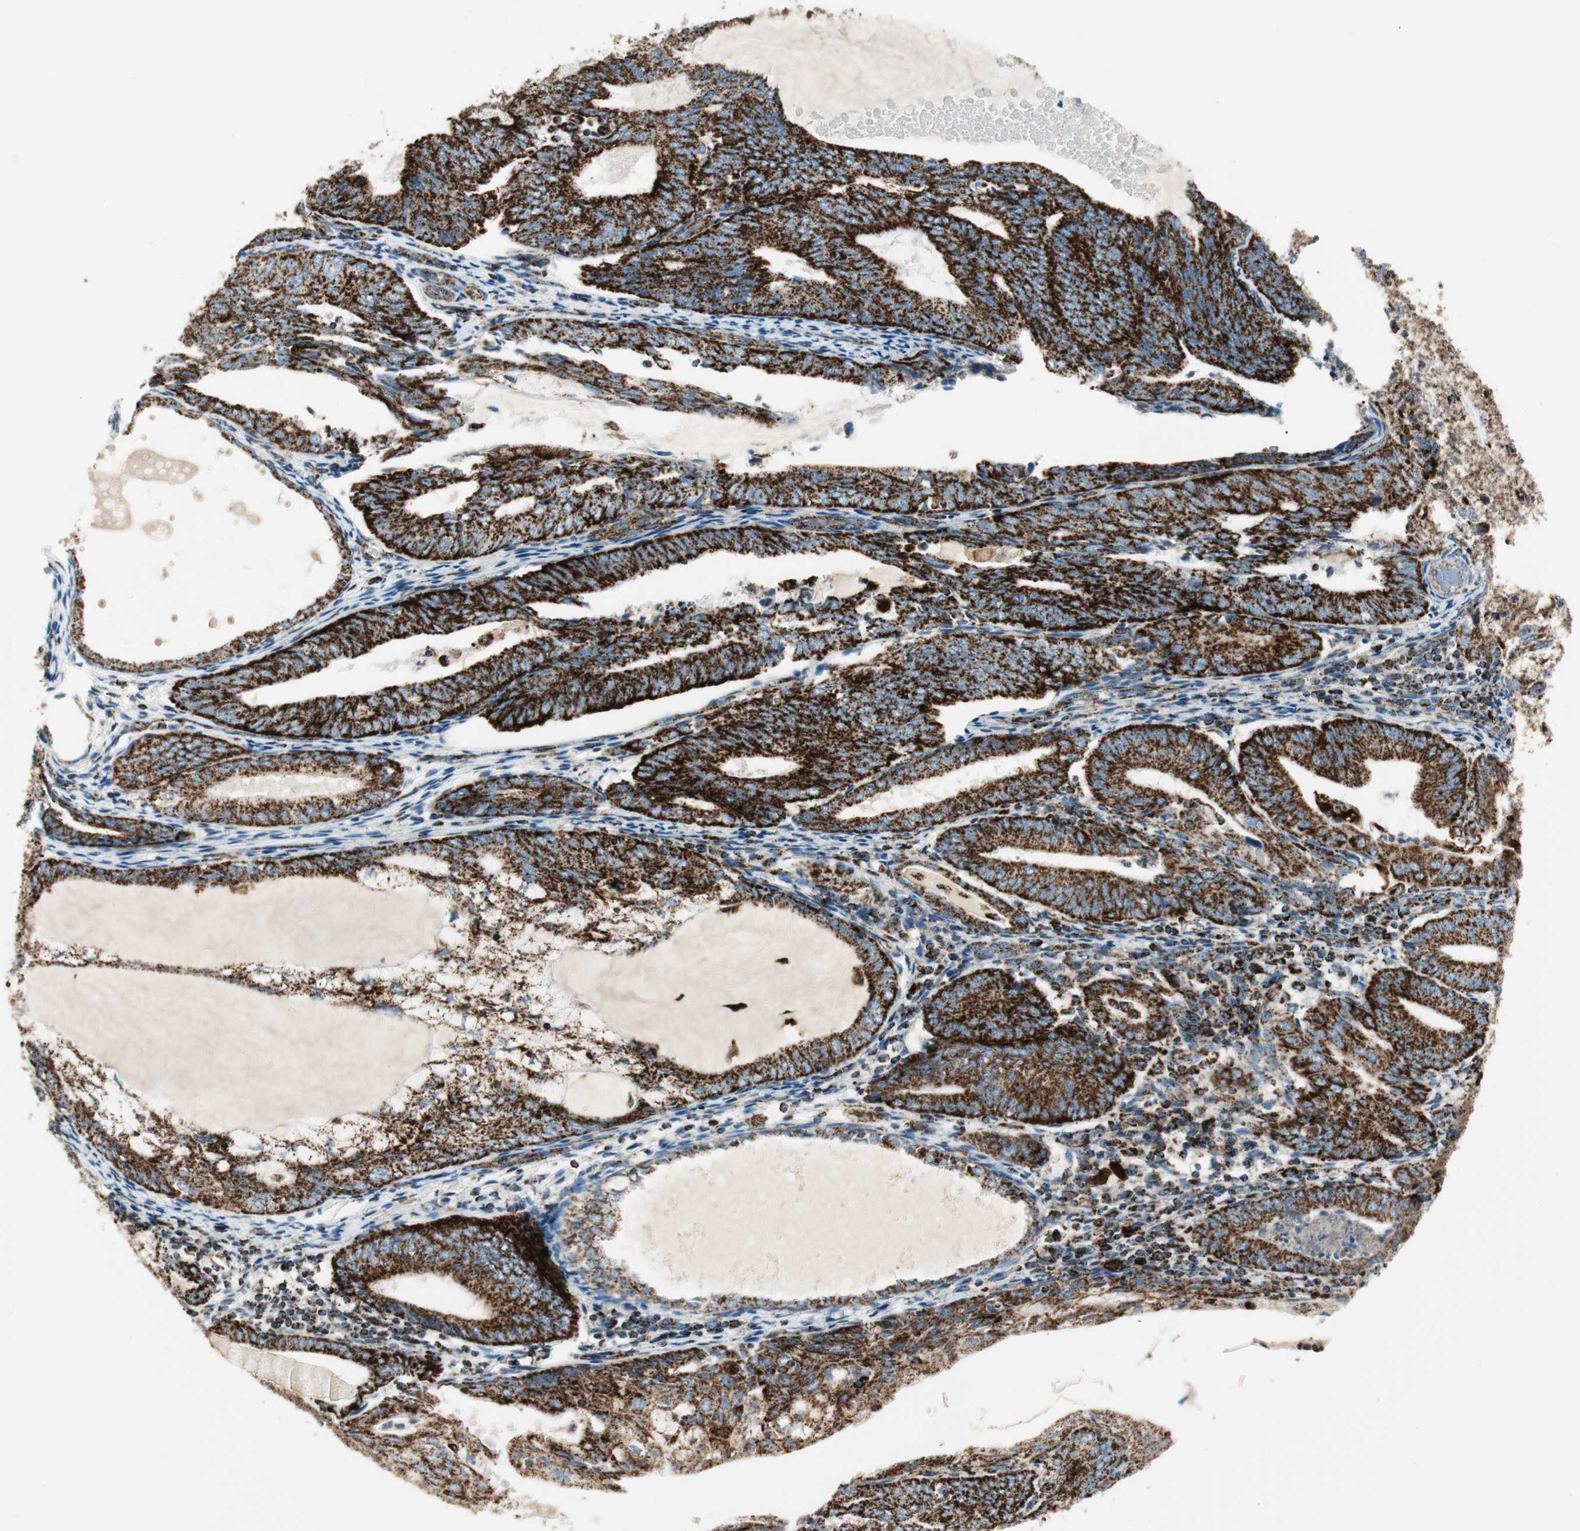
{"staining": {"intensity": "strong", "quantity": ">75%", "location": "cytoplasmic/membranous"}, "tissue": "endometrial cancer", "cell_type": "Tumor cells", "image_type": "cancer", "snomed": [{"axis": "morphology", "description": "Adenocarcinoma, NOS"}, {"axis": "topography", "description": "Endometrium"}], "caption": "Human adenocarcinoma (endometrial) stained for a protein (brown) shows strong cytoplasmic/membranous positive staining in approximately >75% of tumor cells.", "gene": "ME2", "patient": {"sex": "female", "age": 81}}